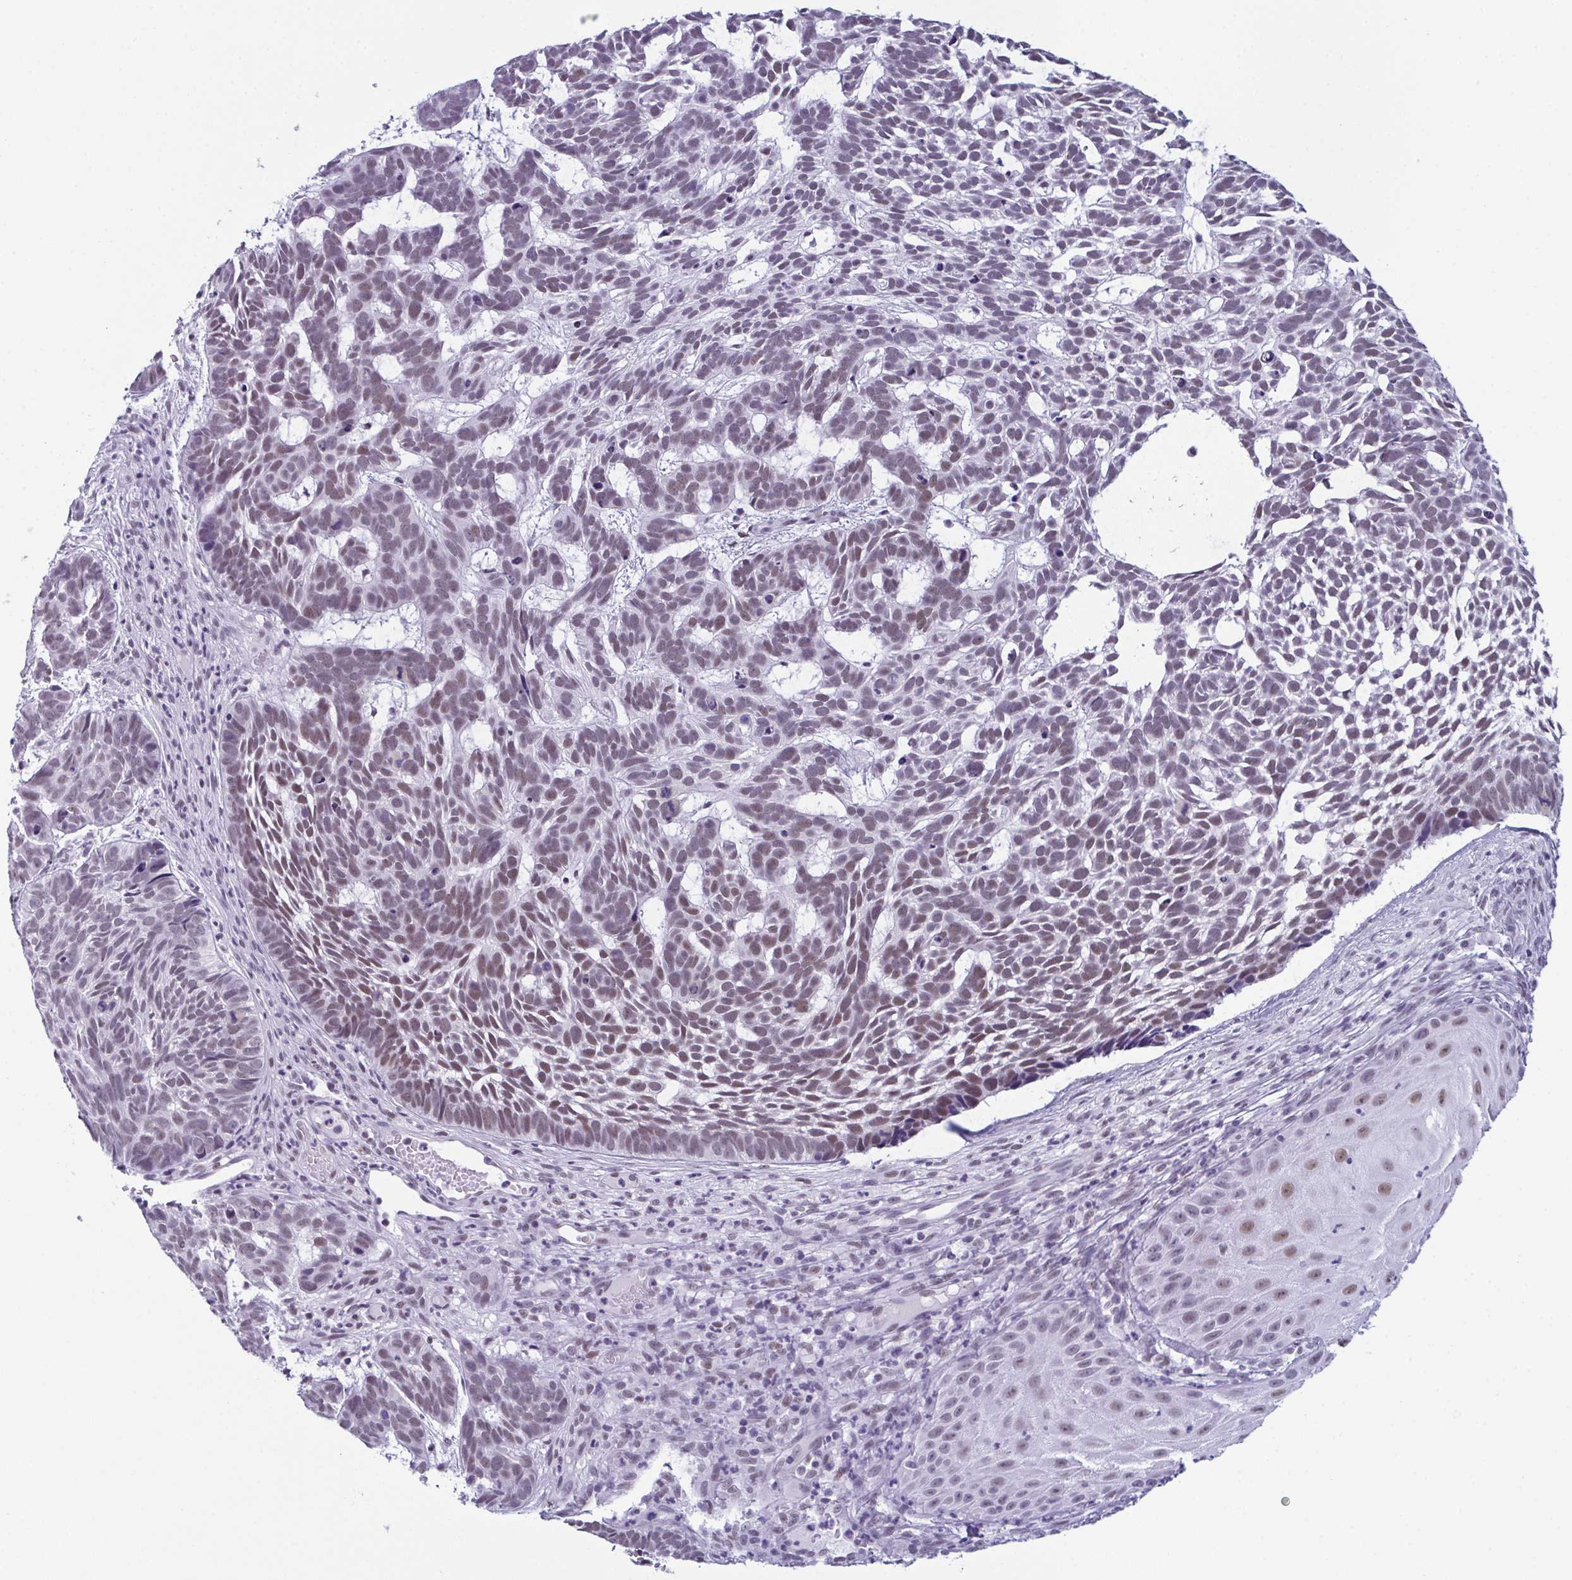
{"staining": {"intensity": "moderate", "quantity": "25%-75%", "location": "nuclear"}, "tissue": "skin cancer", "cell_type": "Tumor cells", "image_type": "cancer", "snomed": [{"axis": "morphology", "description": "Basal cell carcinoma"}, {"axis": "topography", "description": "Skin"}], "caption": "Human skin basal cell carcinoma stained with a protein marker exhibits moderate staining in tumor cells.", "gene": "RBM7", "patient": {"sex": "male", "age": 78}}